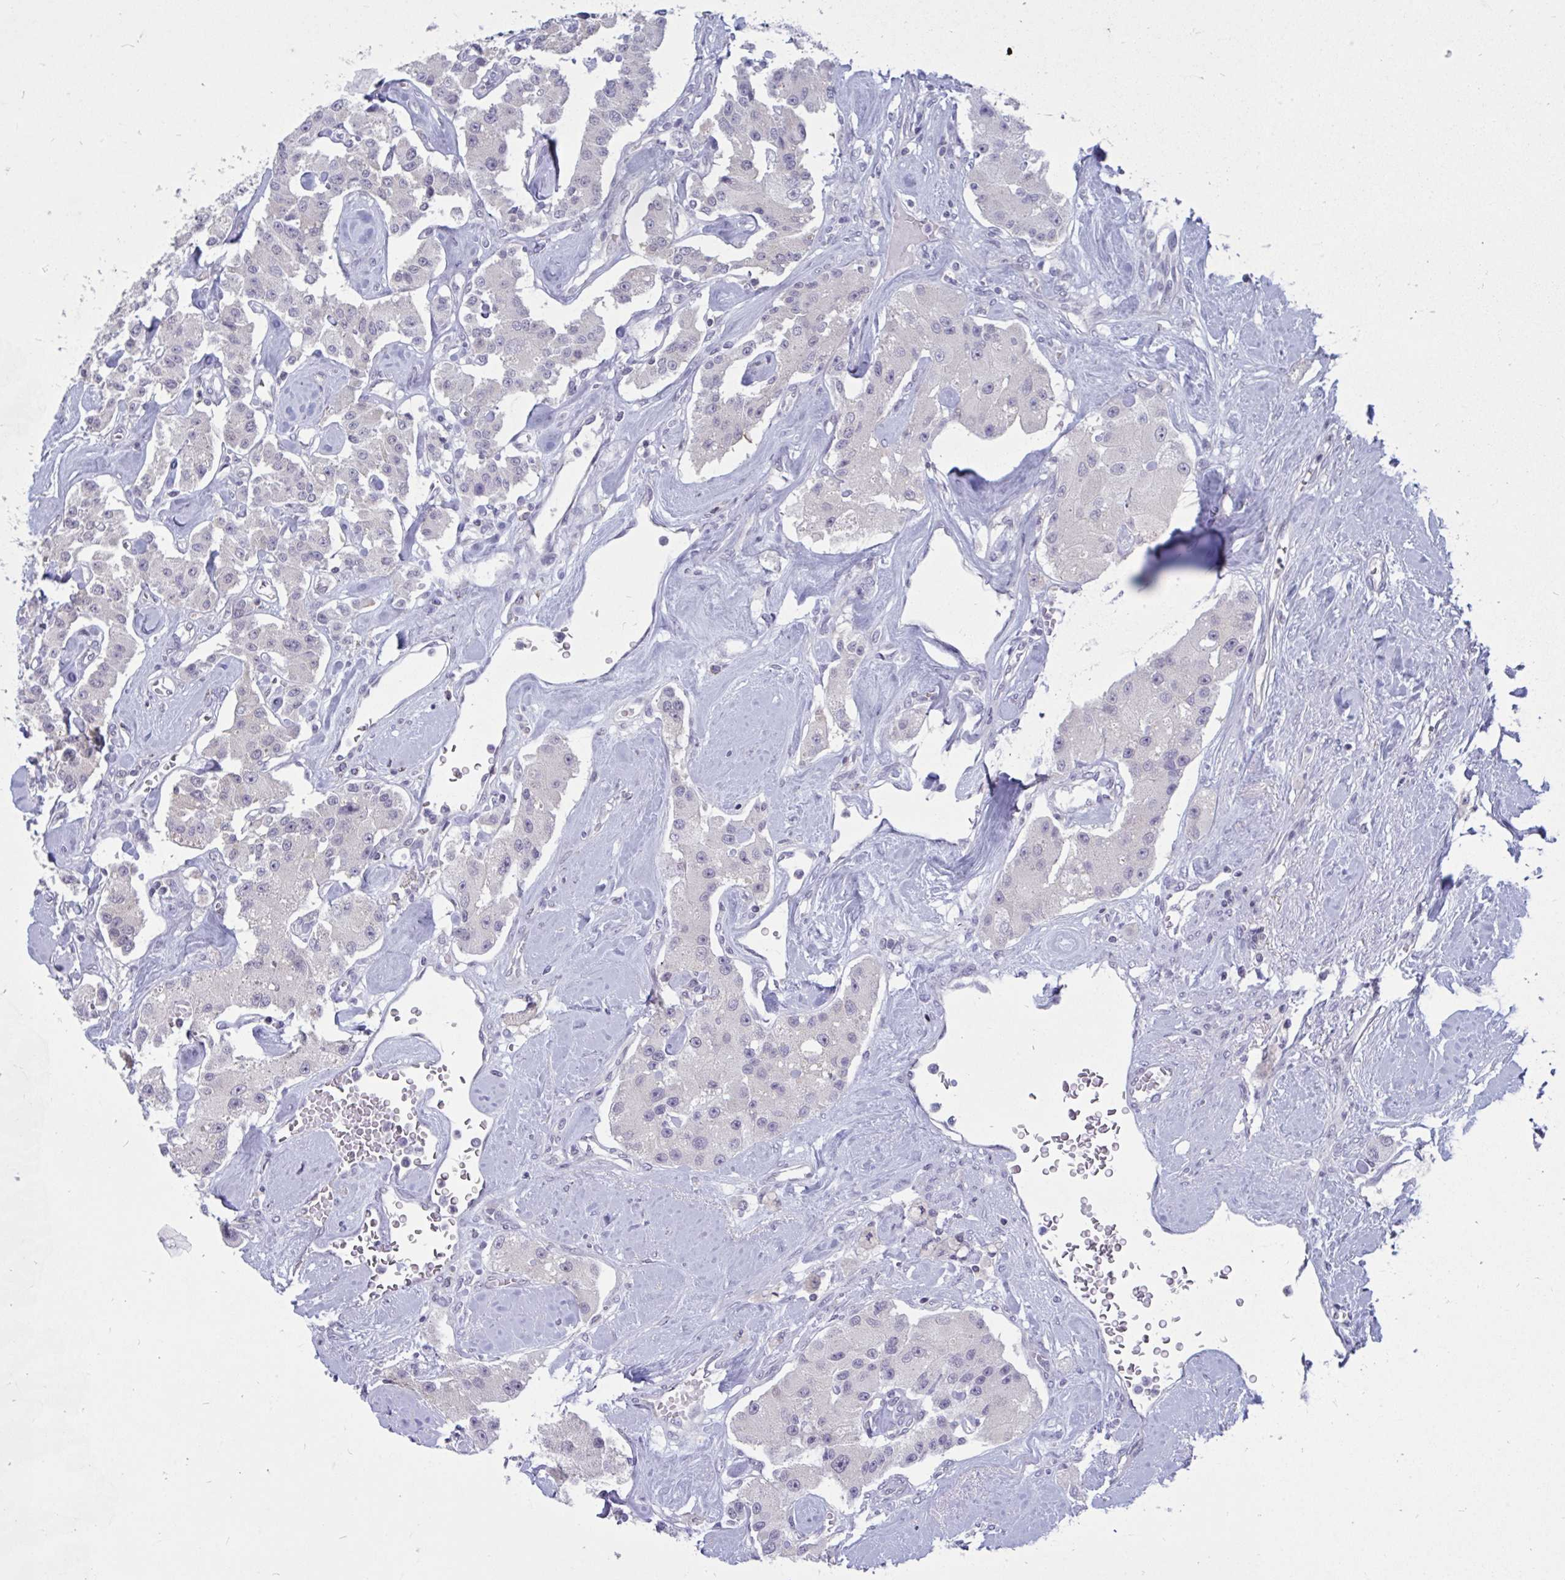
{"staining": {"intensity": "negative", "quantity": "none", "location": "none"}, "tissue": "carcinoid", "cell_type": "Tumor cells", "image_type": "cancer", "snomed": [{"axis": "morphology", "description": "Carcinoid, malignant, NOS"}, {"axis": "topography", "description": "Pancreas"}], "caption": "Malignant carcinoid was stained to show a protein in brown. There is no significant expression in tumor cells.", "gene": "ARPP19", "patient": {"sex": "male", "age": 41}}